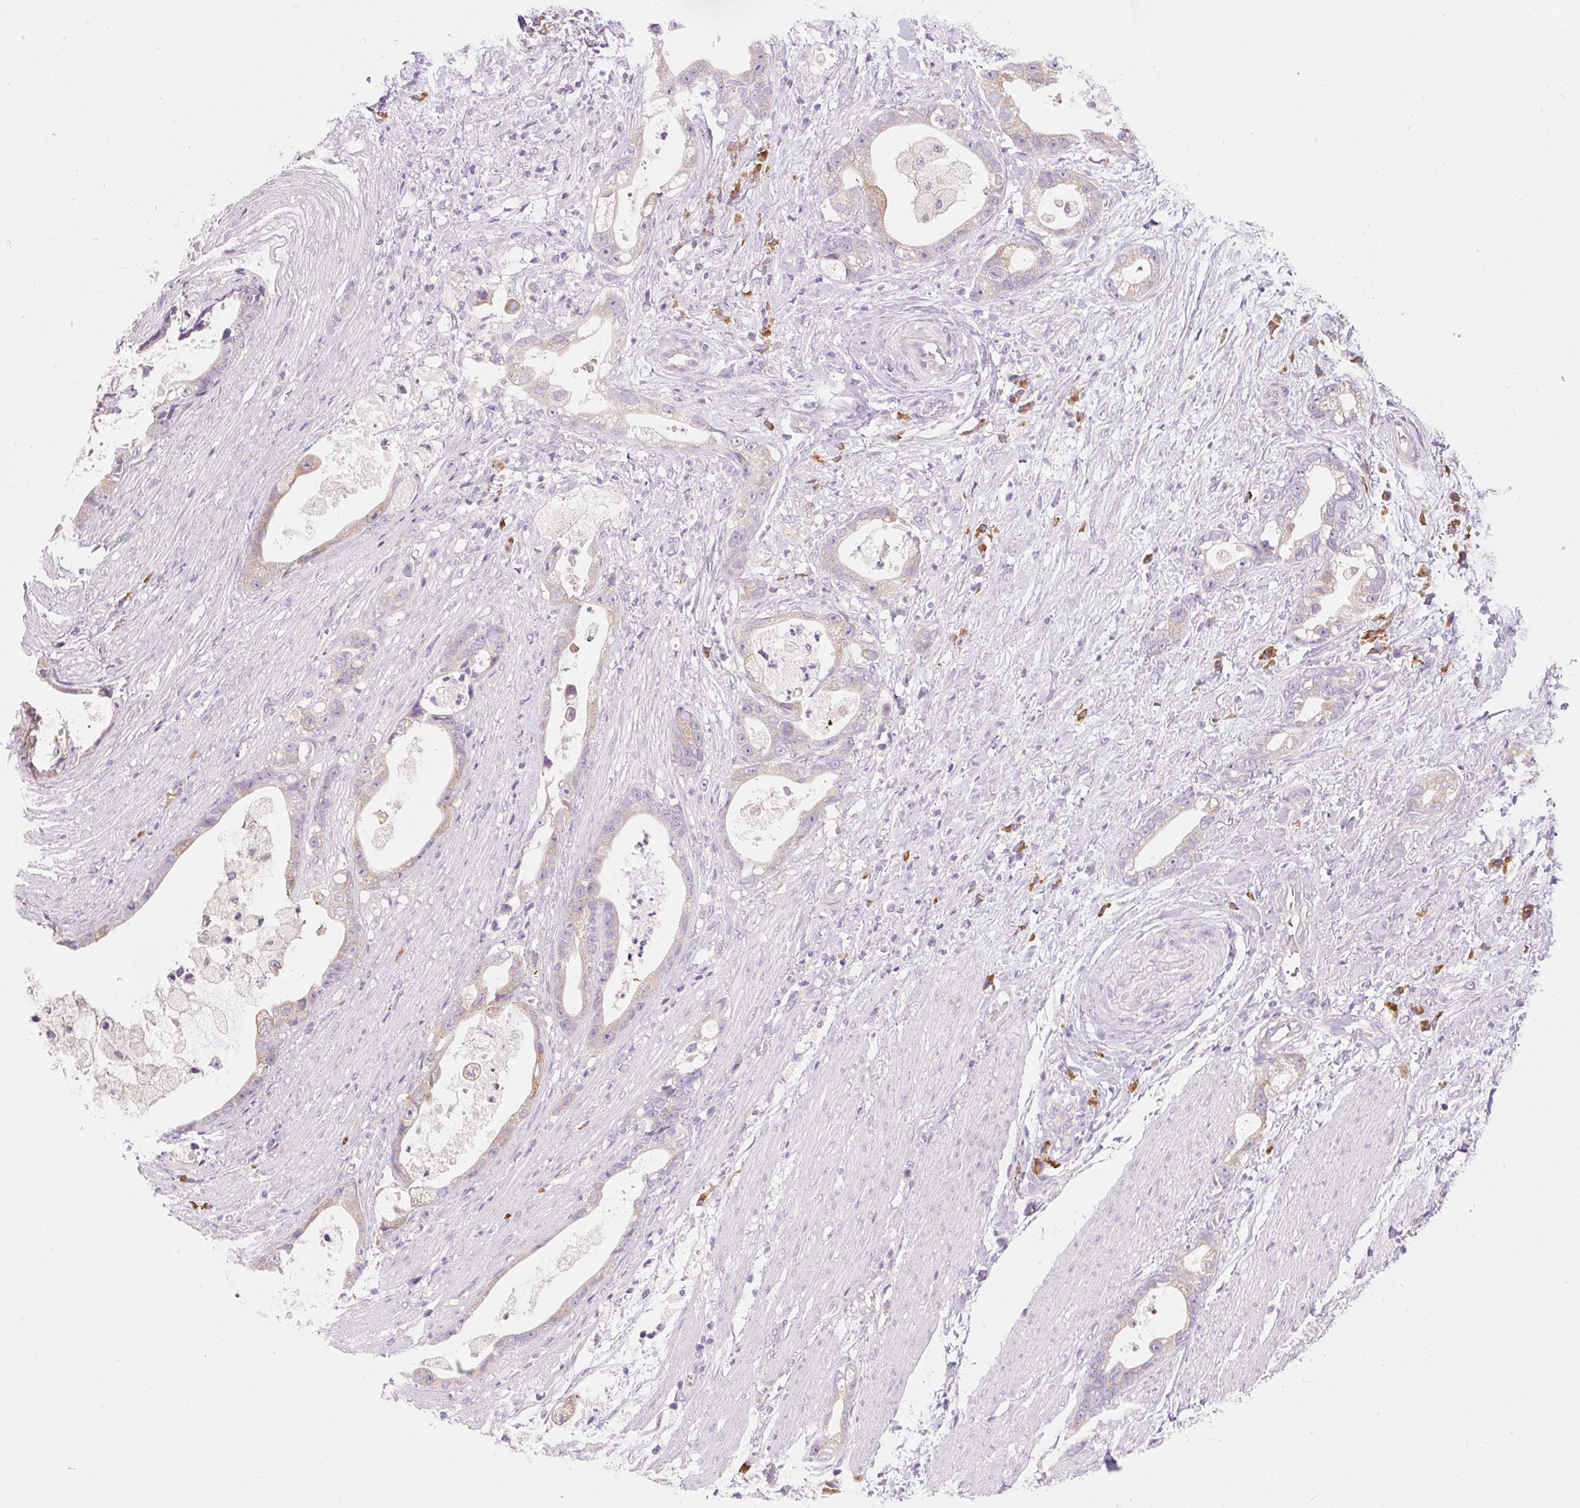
{"staining": {"intensity": "weak", "quantity": ">75%", "location": "cytoplasmic/membranous"}, "tissue": "stomach cancer", "cell_type": "Tumor cells", "image_type": "cancer", "snomed": [{"axis": "morphology", "description": "Adenocarcinoma, NOS"}, {"axis": "topography", "description": "Stomach"}], "caption": "Immunohistochemistry micrograph of adenocarcinoma (stomach) stained for a protein (brown), which displays low levels of weak cytoplasmic/membranous positivity in approximately >75% of tumor cells.", "gene": "PNPLA5", "patient": {"sex": "male", "age": 55}}